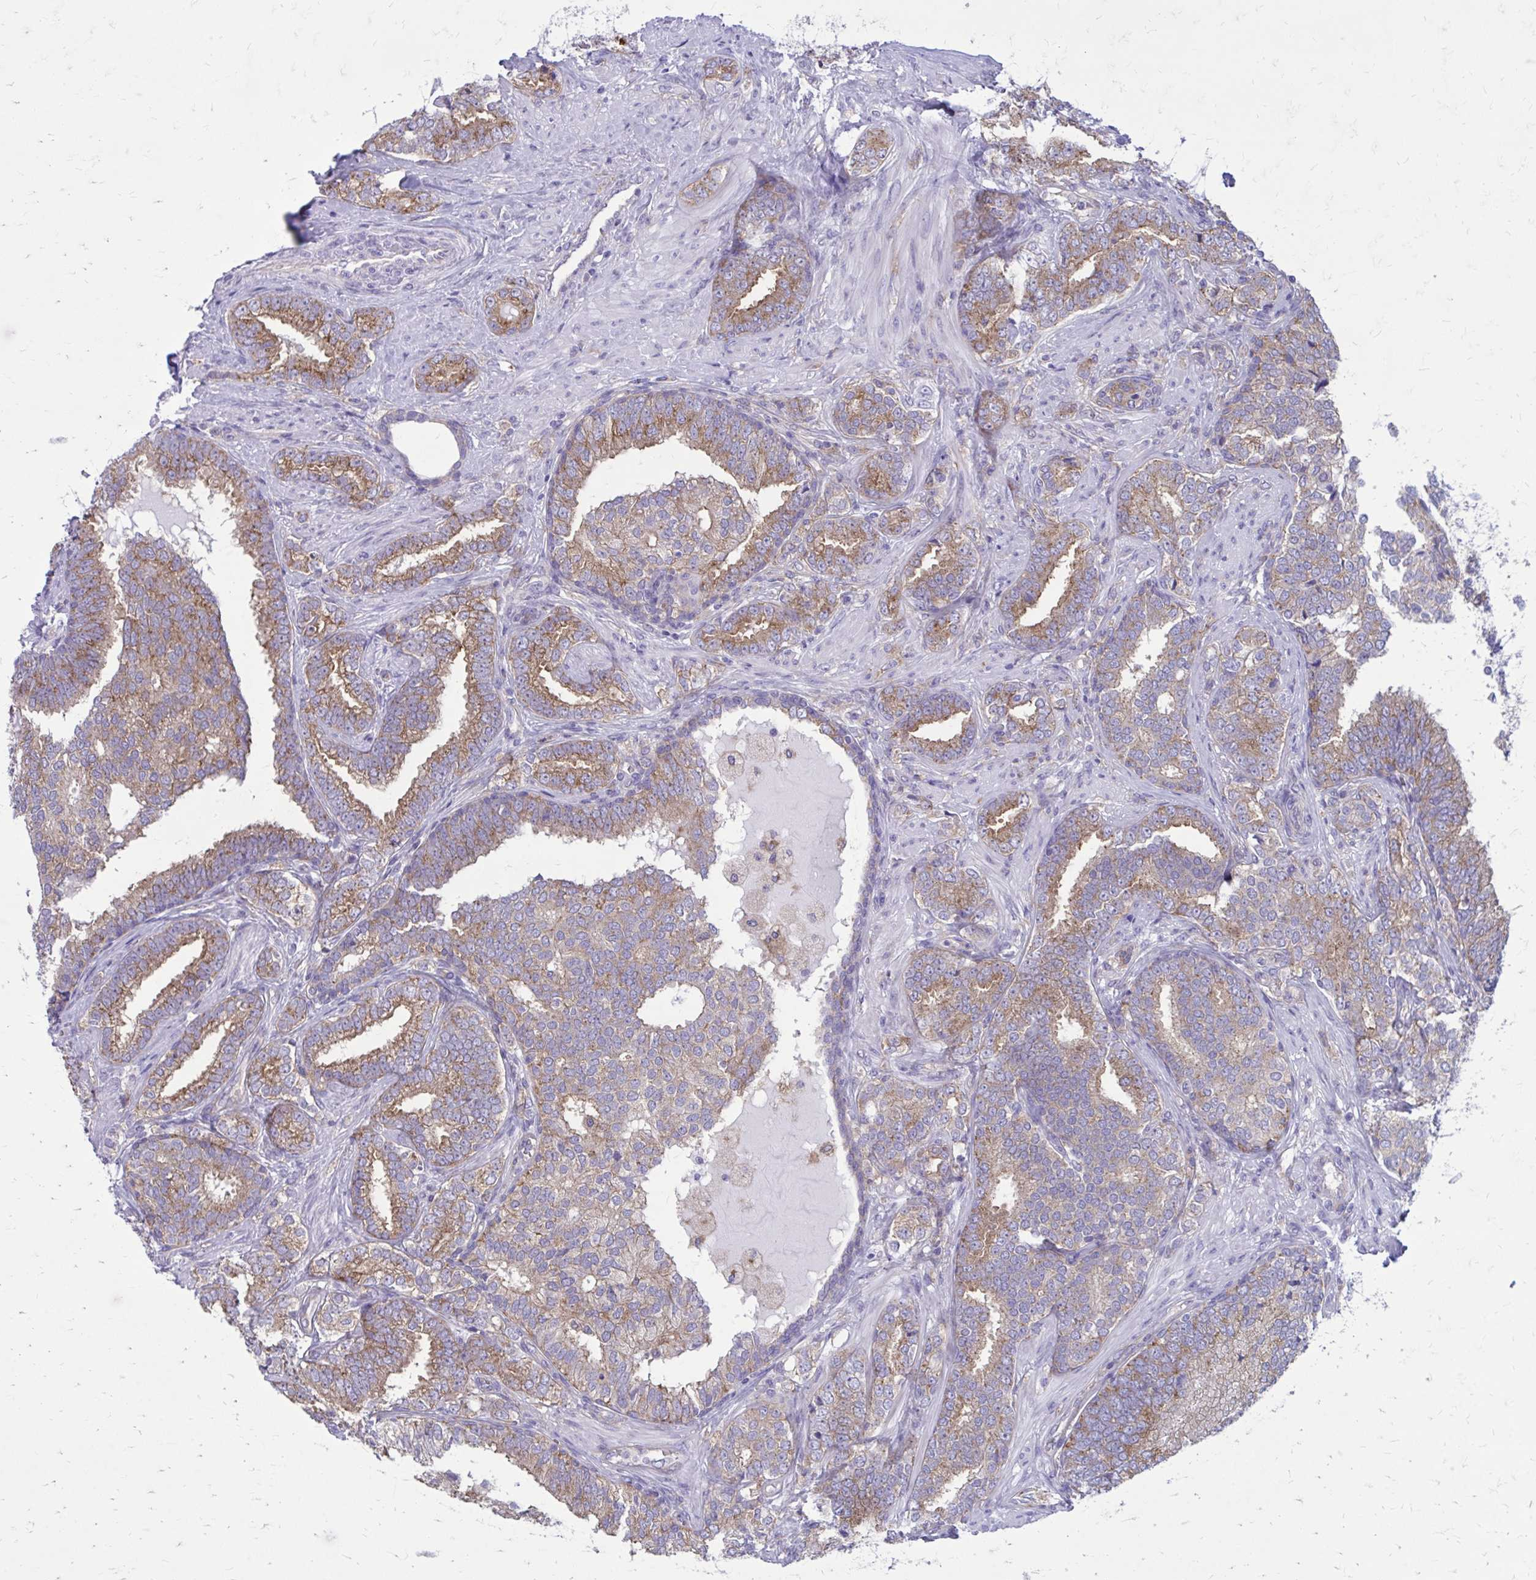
{"staining": {"intensity": "moderate", "quantity": "25%-75%", "location": "cytoplasmic/membranous"}, "tissue": "prostate cancer", "cell_type": "Tumor cells", "image_type": "cancer", "snomed": [{"axis": "morphology", "description": "Adenocarcinoma, High grade"}, {"axis": "topography", "description": "Prostate"}], "caption": "This micrograph exhibits IHC staining of prostate cancer (high-grade adenocarcinoma), with medium moderate cytoplasmic/membranous positivity in approximately 25%-75% of tumor cells.", "gene": "CLTA", "patient": {"sex": "male", "age": 72}}